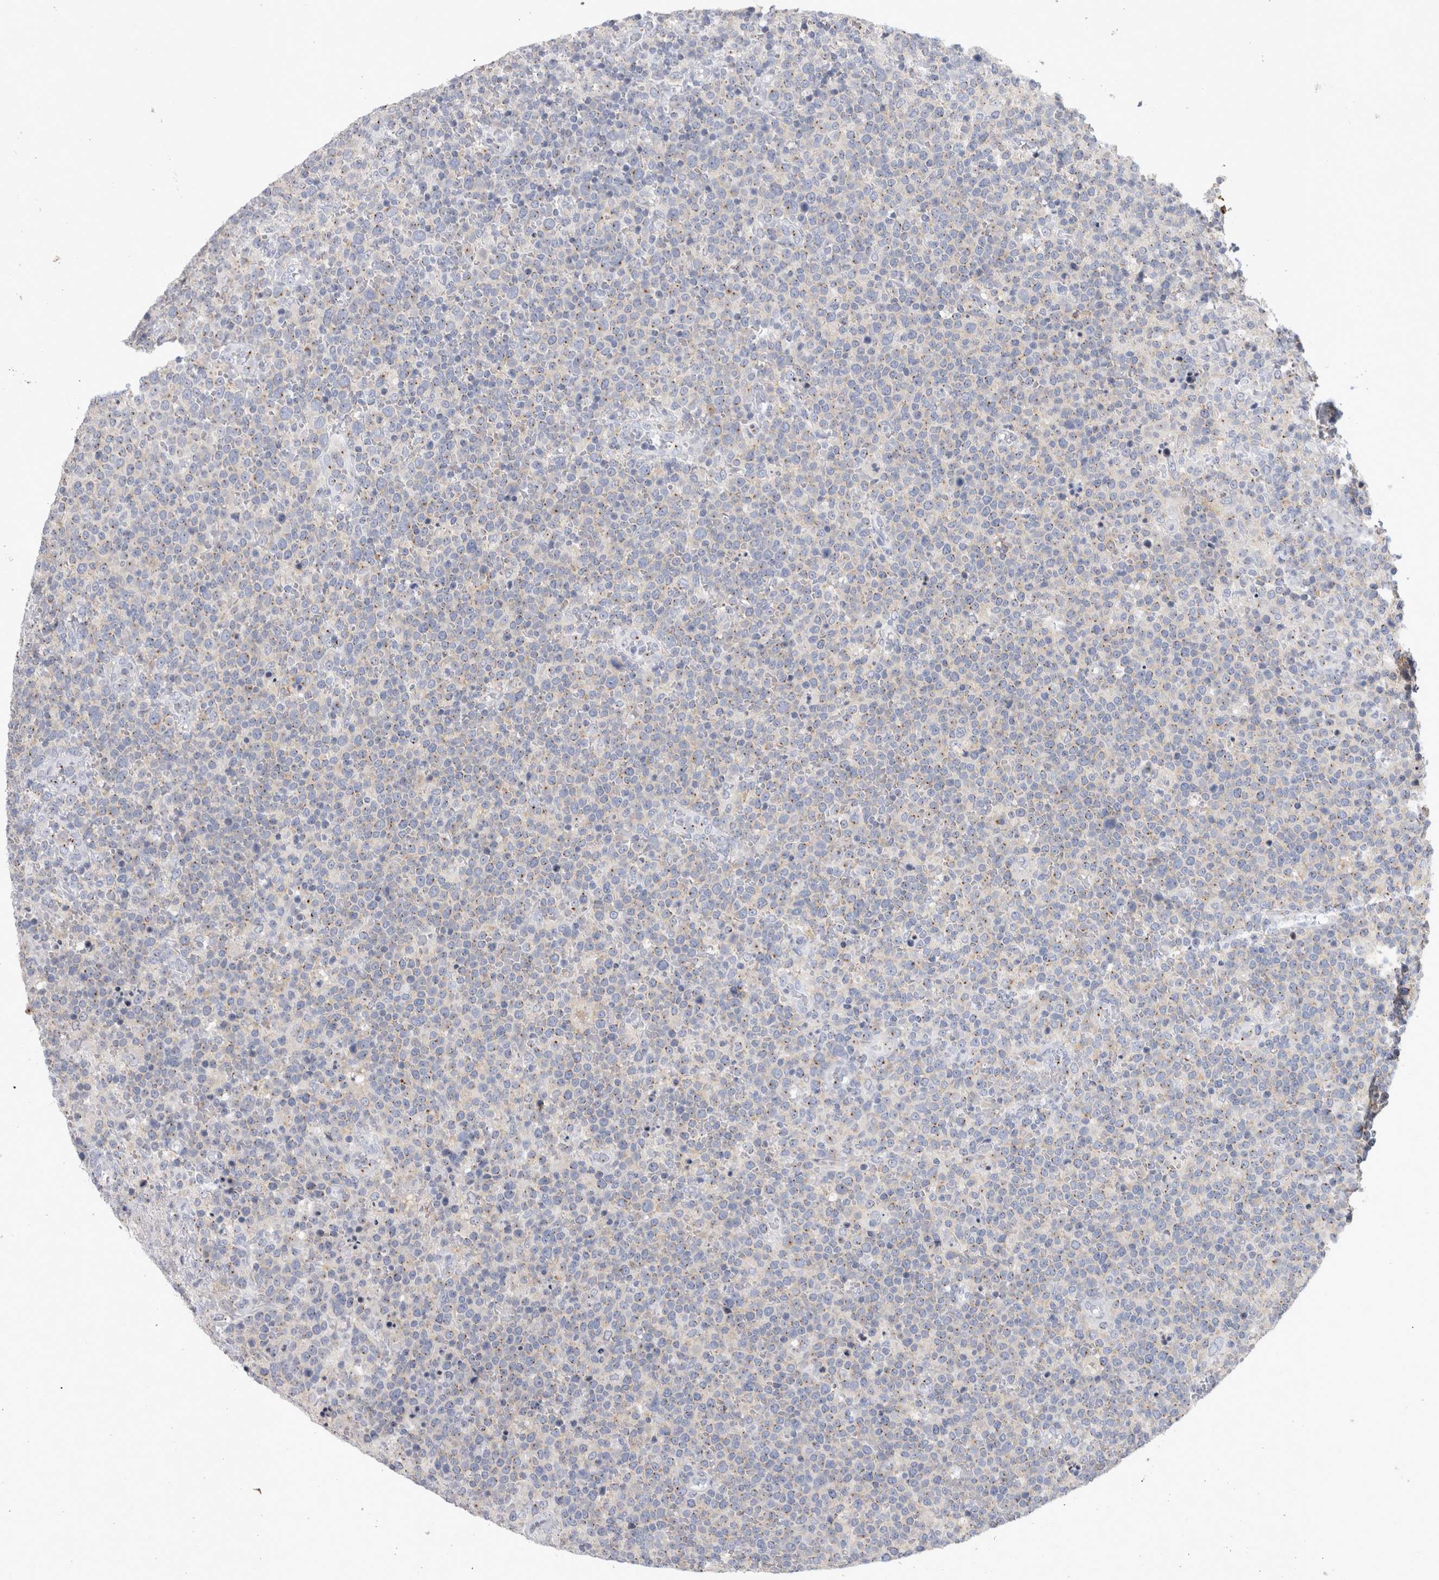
{"staining": {"intensity": "negative", "quantity": "none", "location": "none"}, "tissue": "lymphoma", "cell_type": "Tumor cells", "image_type": "cancer", "snomed": [{"axis": "morphology", "description": "Malignant lymphoma, non-Hodgkin's type, High grade"}, {"axis": "topography", "description": "Lymph node"}], "caption": "An immunohistochemistry image of high-grade malignant lymphoma, non-Hodgkin's type is shown. There is no staining in tumor cells of high-grade malignant lymphoma, non-Hodgkin's type.", "gene": "AKAP9", "patient": {"sex": "male", "age": 61}}